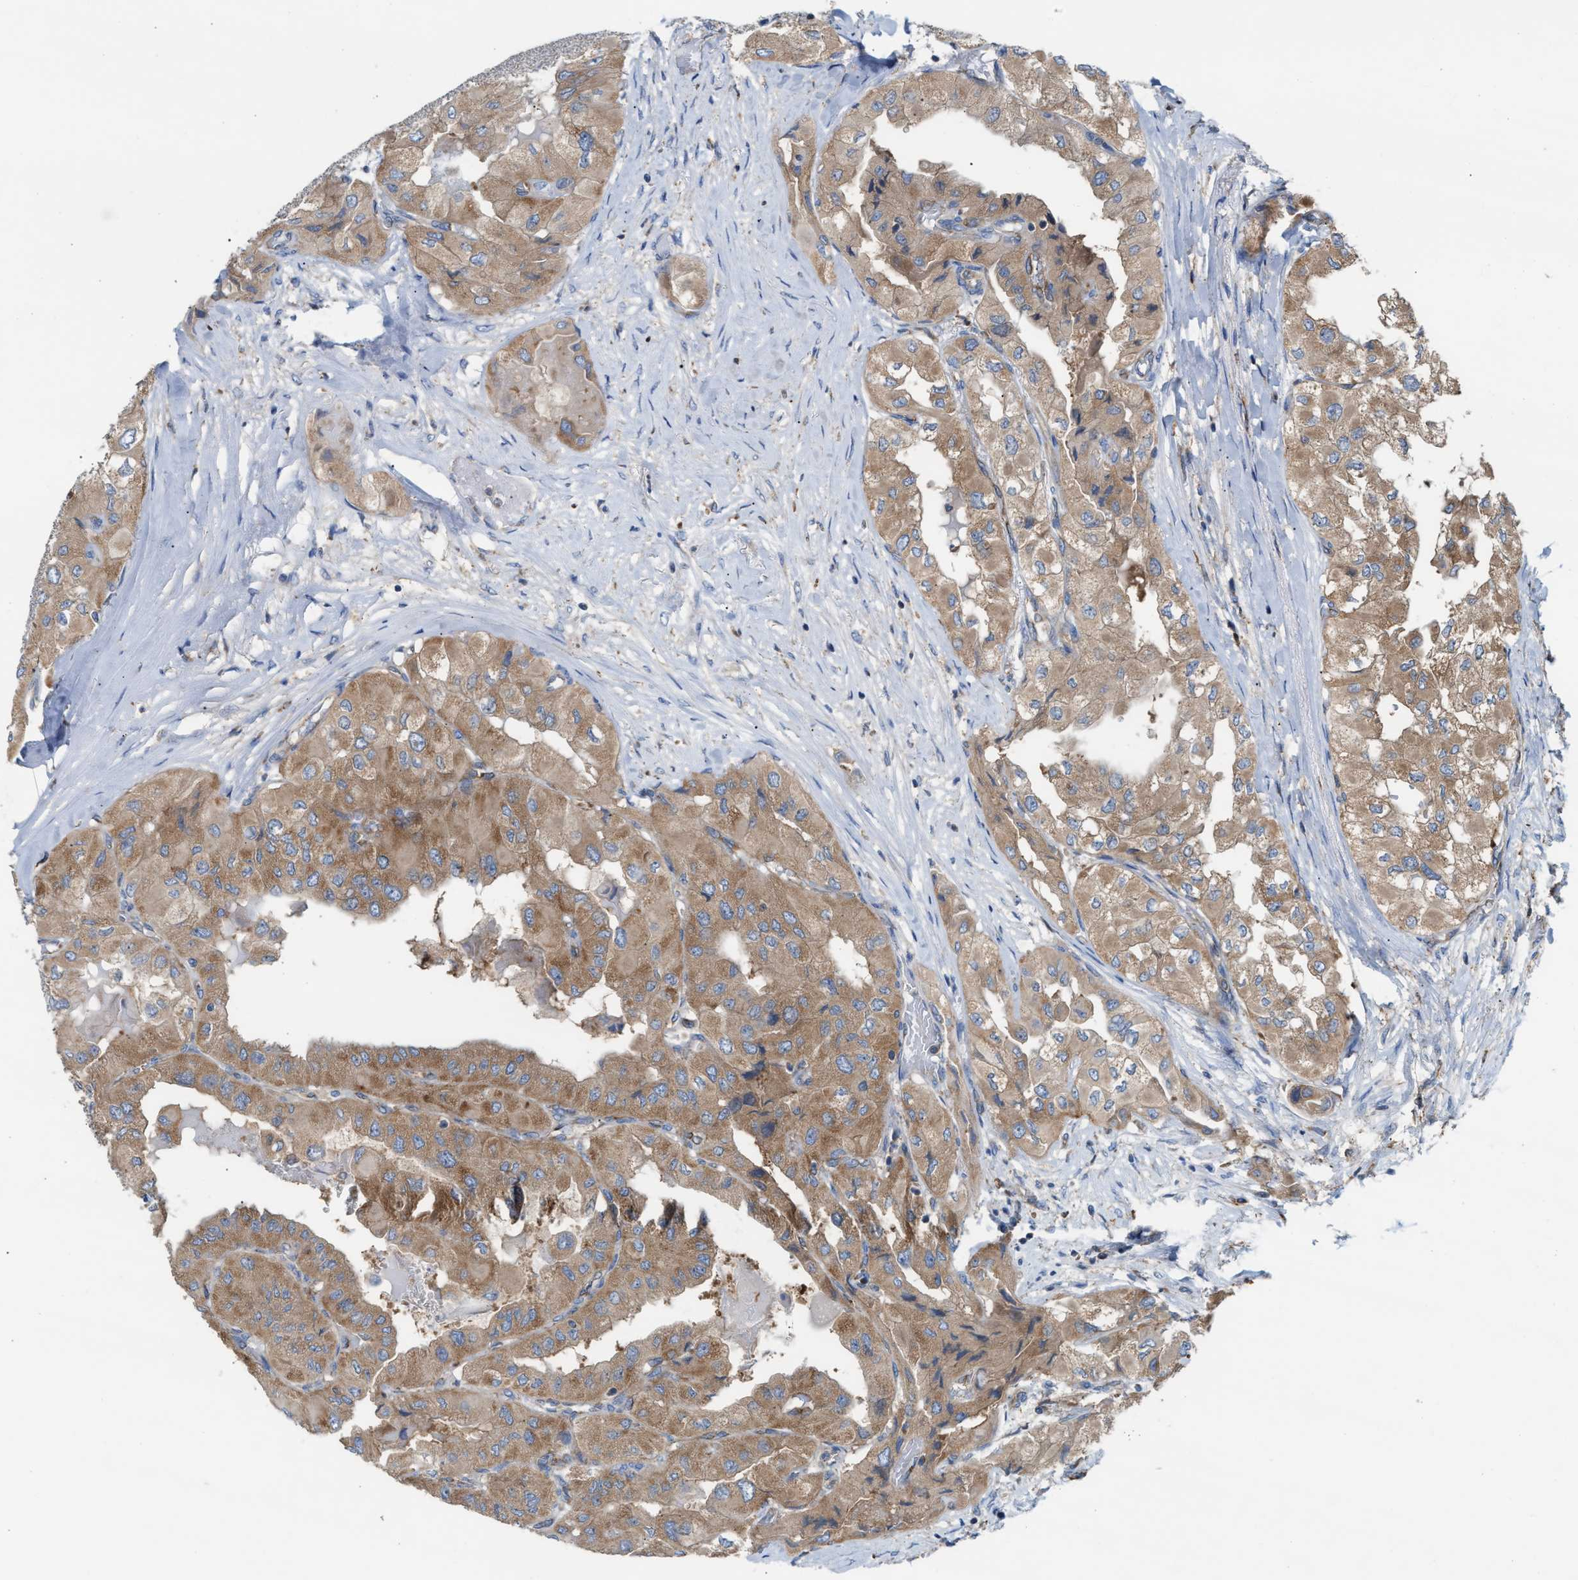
{"staining": {"intensity": "moderate", "quantity": ">75%", "location": "cytoplasmic/membranous"}, "tissue": "thyroid cancer", "cell_type": "Tumor cells", "image_type": "cancer", "snomed": [{"axis": "morphology", "description": "Papillary adenocarcinoma, NOS"}, {"axis": "topography", "description": "Thyroid gland"}], "caption": "A photomicrograph showing moderate cytoplasmic/membranous expression in about >75% of tumor cells in thyroid cancer, as visualized by brown immunohistochemical staining.", "gene": "TBC1D15", "patient": {"sex": "female", "age": 59}}